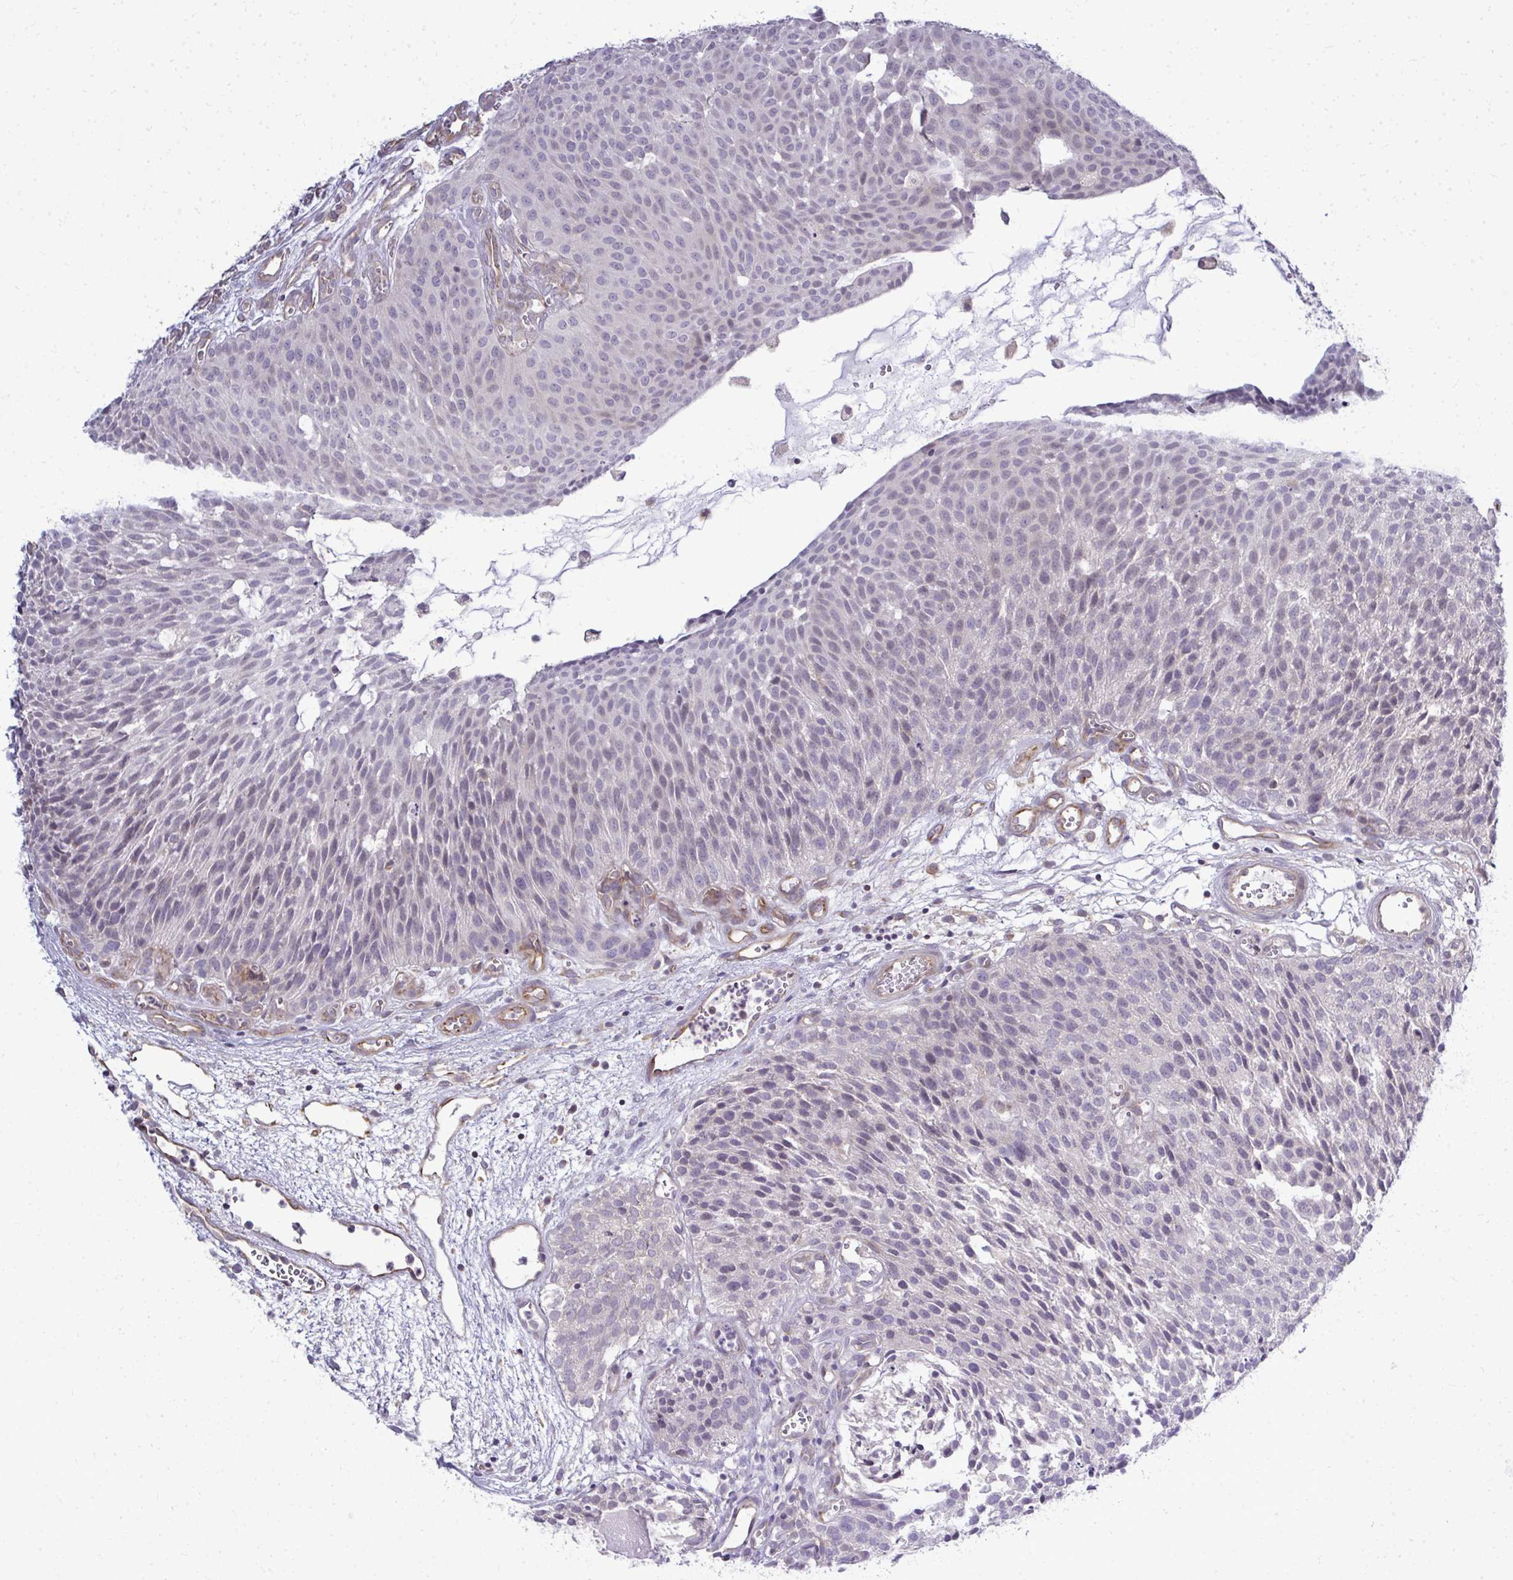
{"staining": {"intensity": "negative", "quantity": "none", "location": "none"}, "tissue": "urothelial cancer", "cell_type": "Tumor cells", "image_type": "cancer", "snomed": [{"axis": "morphology", "description": "Urothelial carcinoma, NOS"}, {"axis": "topography", "description": "Urinary bladder"}], "caption": "Urothelial cancer stained for a protein using IHC displays no staining tumor cells.", "gene": "FUT10", "patient": {"sex": "male", "age": 84}}